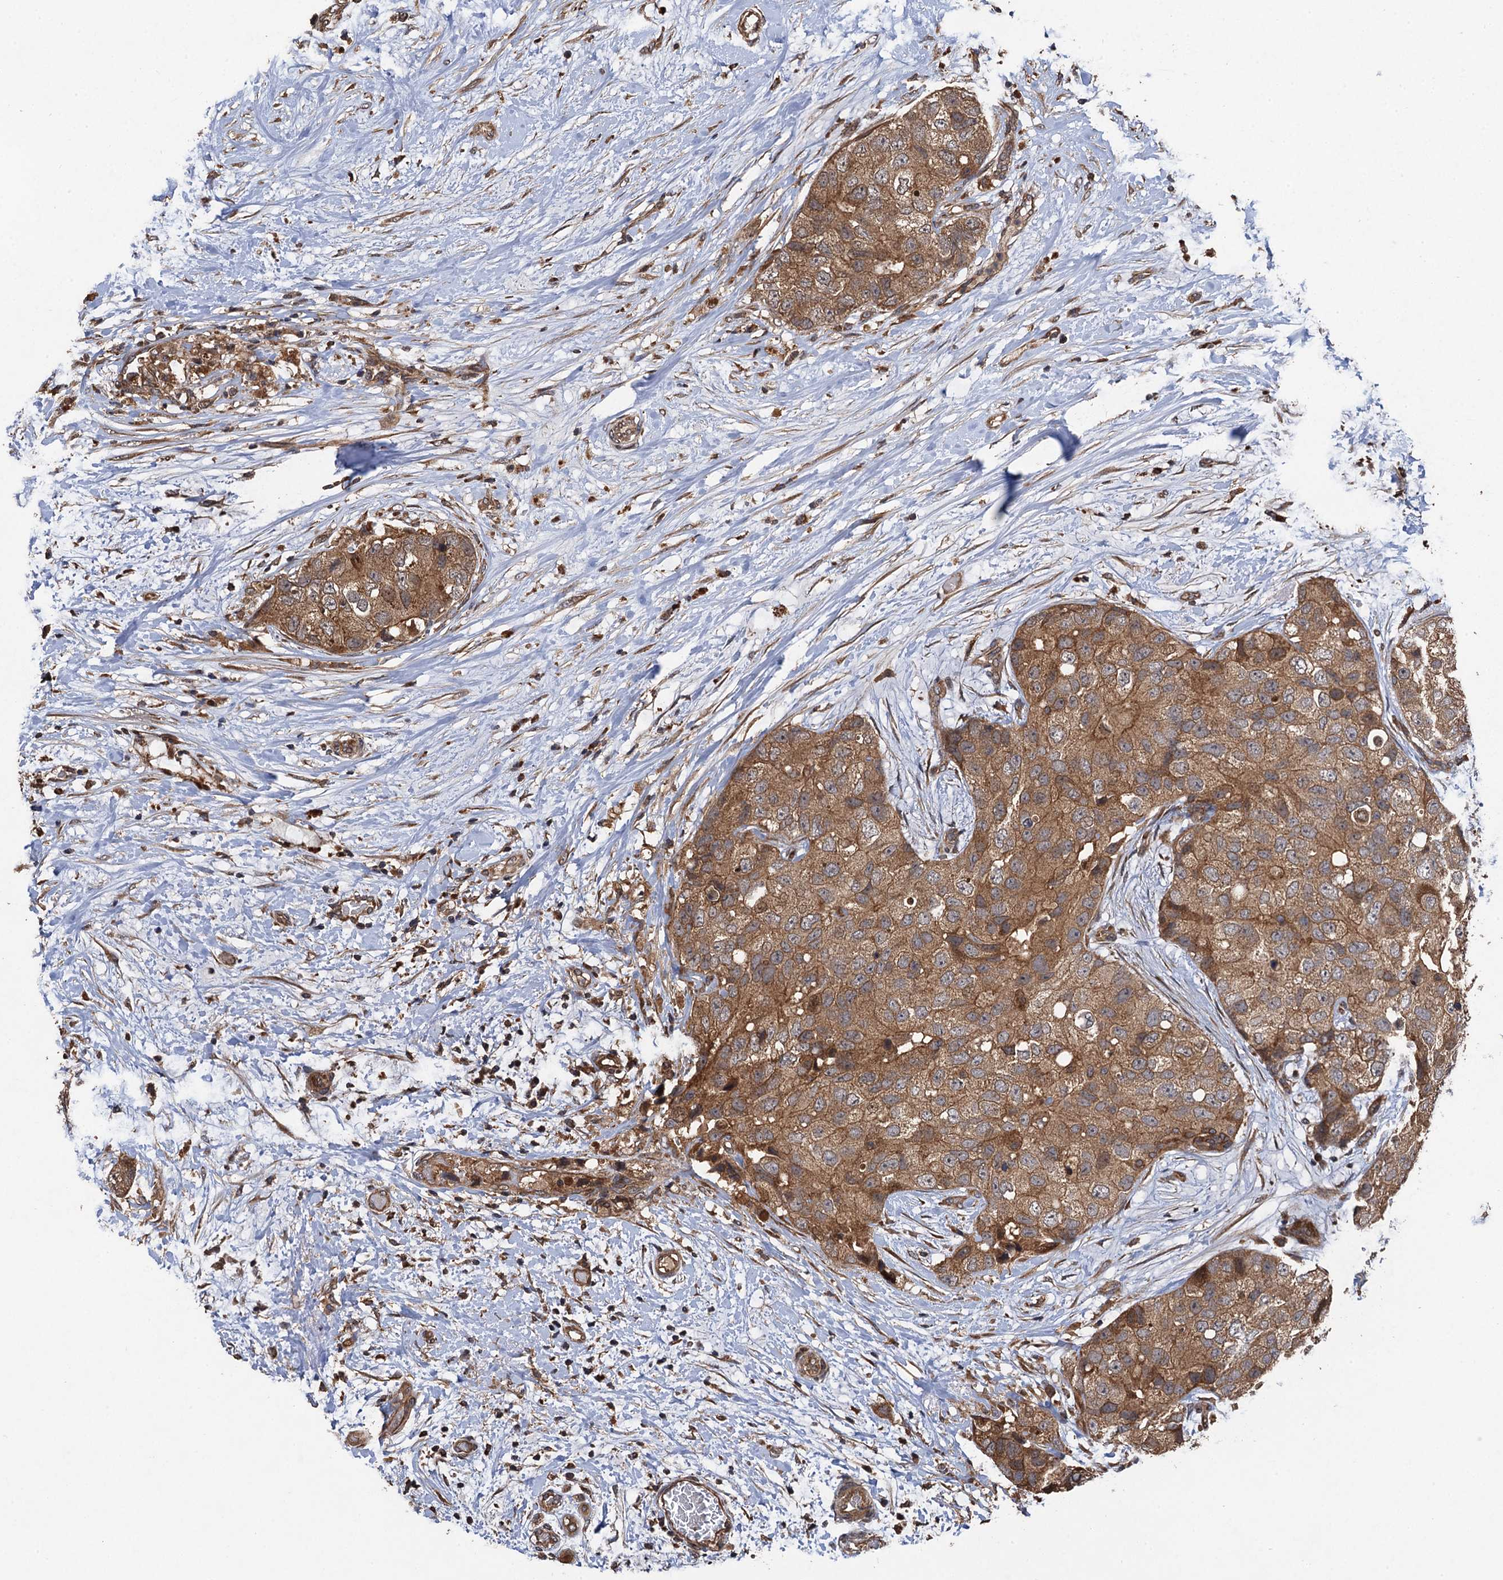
{"staining": {"intensity": "moderate", "quantity": ">75%", "location": "cytoplasmic/membranous"}, "tissue": "breast cancer", "cell_type": "Tumor cells", "image_type": "cancer", "snomed": [{"axis": "morphology", "description": "Duct carcinoma"}, {"axis": "topography", "description": "Breast"}], "caption": "High-power microscopy captured an immunohistochemistry histopathology image of breast cancer, revealing moderate cytoplasmic/membranous staining in about >75% of tumor cells.", "gene": "TMEM39B", "patient": {"sex": "female", "age": 62}}